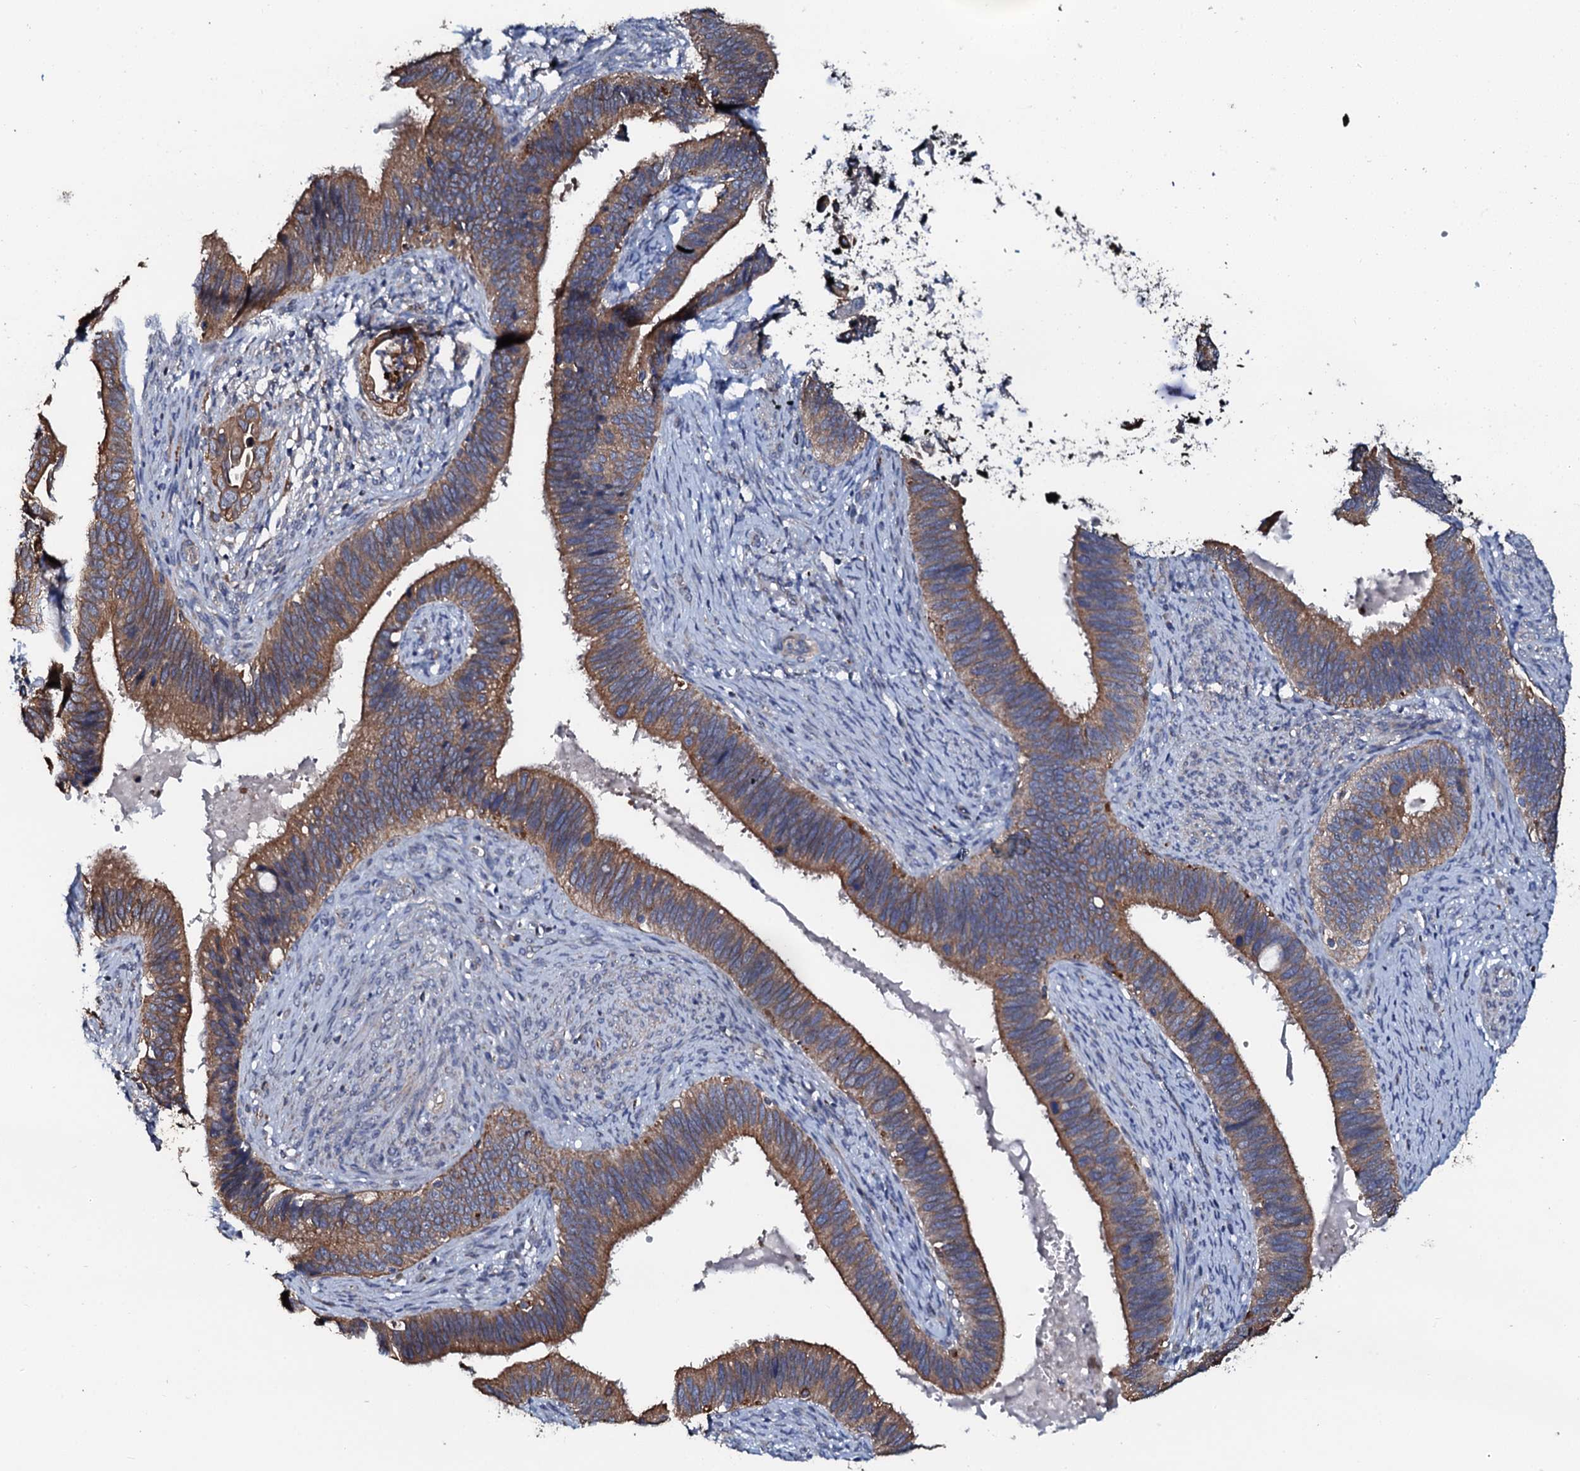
{"staining": {"intensity": "moderate", "quantity": ">75%", "location": "cytoplasmic/membranous"}, "tissue": "cervical cancer", "cell_type": "Tumor cells", "image_type": "cancer", "snomed": [{"axis": "morphology", "description": "Adenocarcinoma, NOS"}, {"axis": "topography", "description": "Cervix"}], "caption": "A high-resolution micrograph shows IHC staining of adenocarcinoma (cervical), which displays moderate cytoplasmic/membranous expression in approximately >75% of tumor cells. The protein is stained brown, and the nuclei are stained in blue (DAB IHC with brightfield microscopy, high magnification).", "gene": "GLCE", "patient": {"sex": "female", "age": 42}}